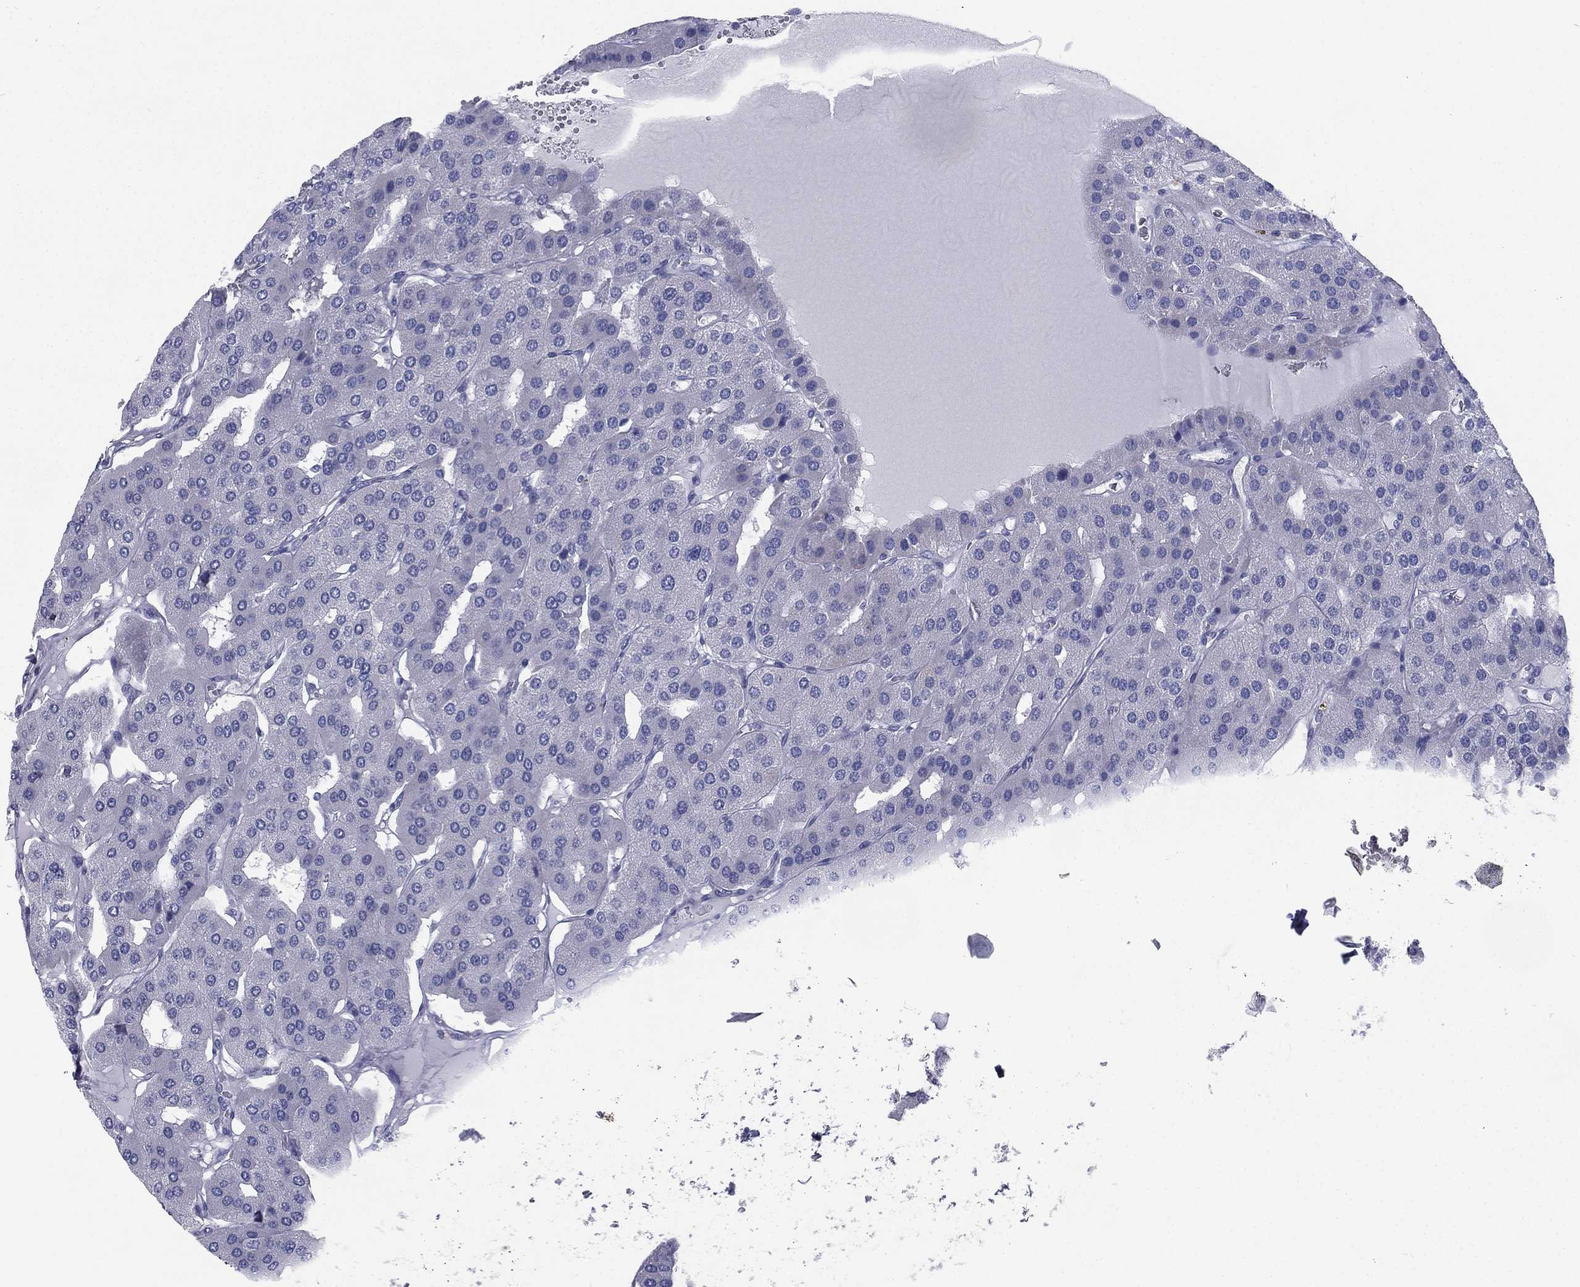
{"staining": {"intensity": "negative", "quantity": "none", "location": "none"}, "tissue": "parathyroid gland", "cell_type": "Glandular cells", "image_type": "normal", "snomed": [{"axis": "morphology", "description": "Normal tissue, NOS"}, {"axis": "morphology", "description": "Adenoma, NOS"}, {"axis": "topography", "description": "Parathyroid gland"}], "caption": "This histopathology image is of normal parathyroid gland stained with immunohistochemistry (IHC) to label a protein in brown with the nuclei are counter-stained blue. There is no staining in glandular cells.", "gene": "FCER2", "patient": {"sex": "female", "age": 86}}